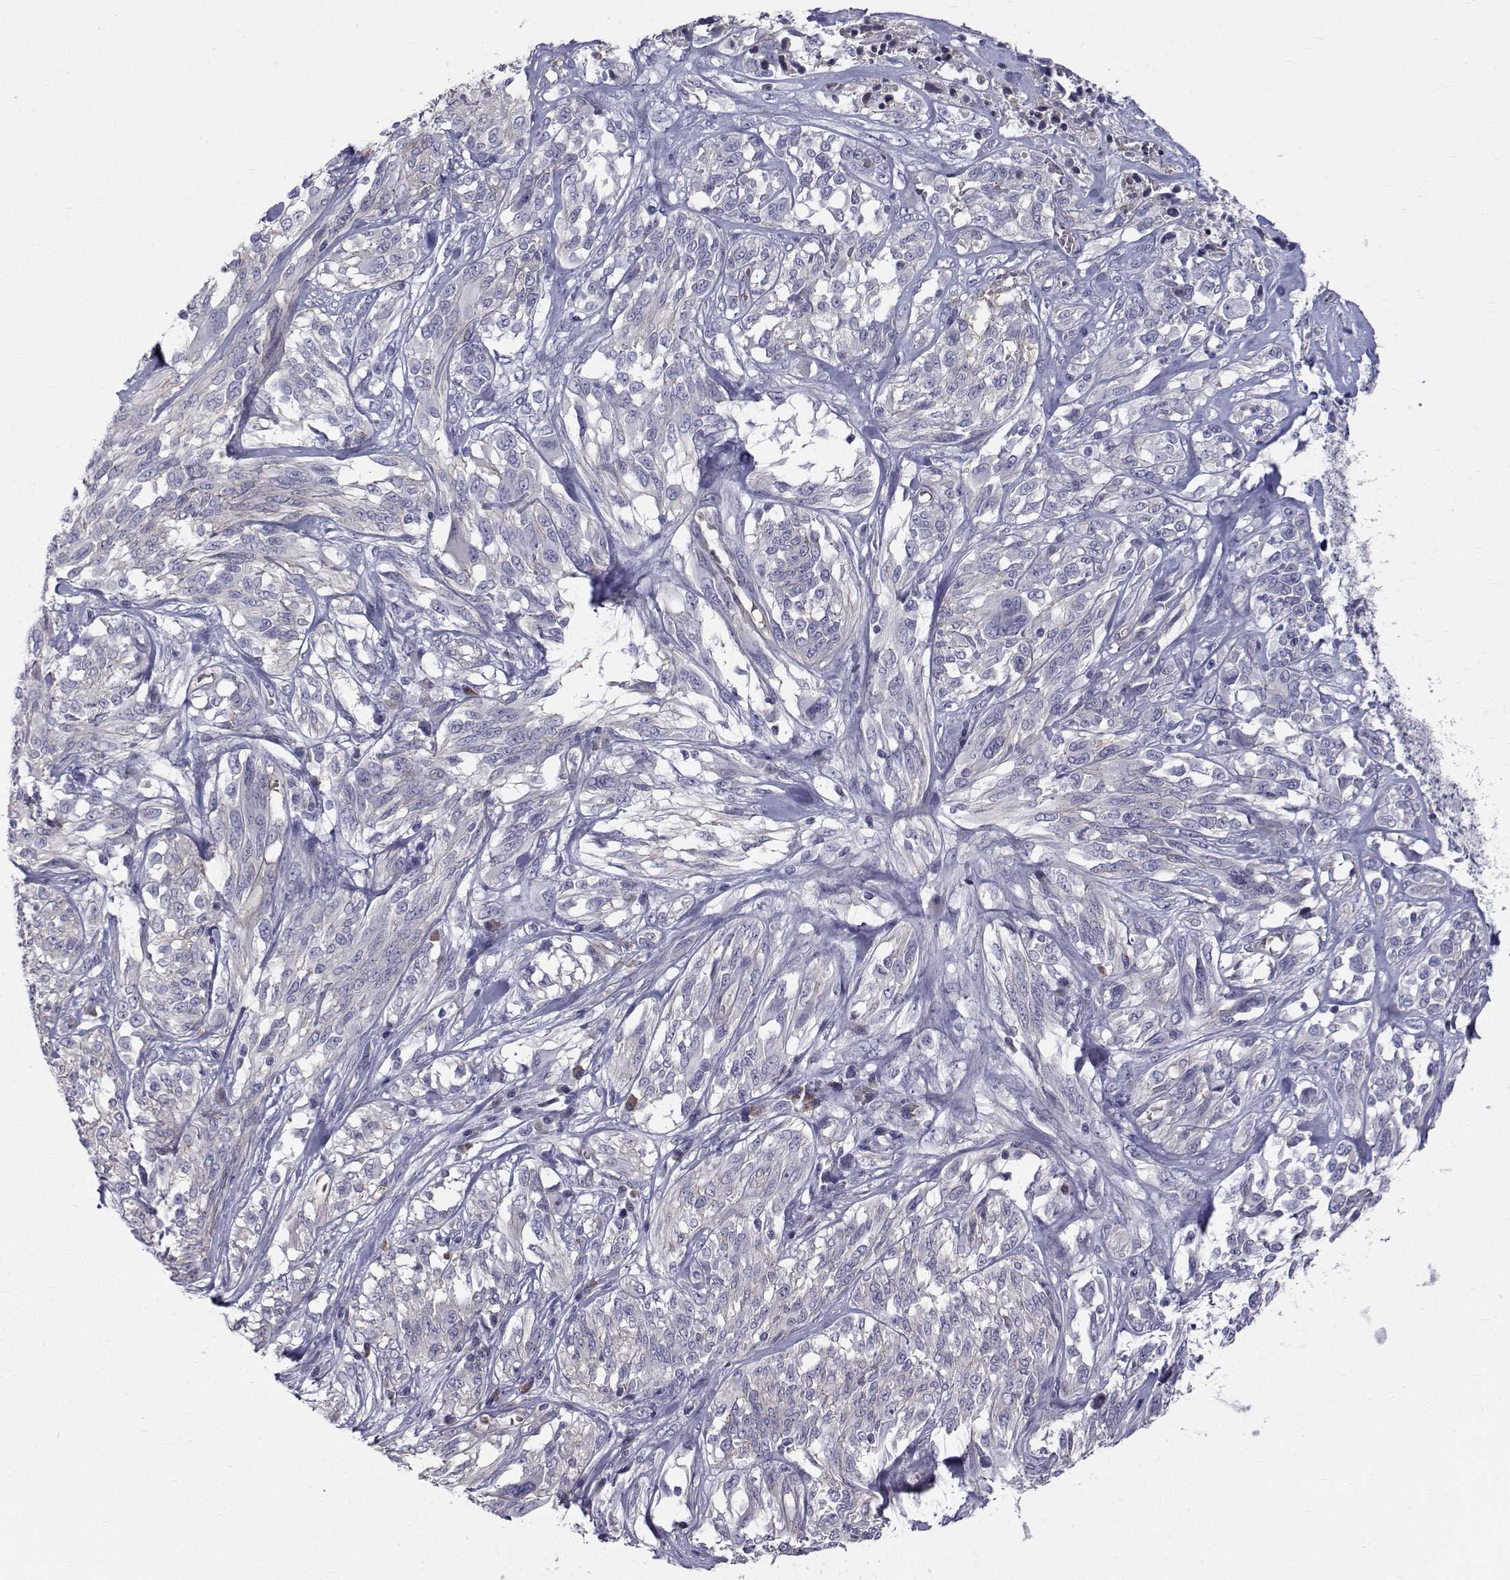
{"staining": {"intensity": "weak", "quantity": "25%-75%", "location": "cytoplasmic/membranous"}, "tissue": "melanoma", "cell_type": "Tumor cells", "image_type": "cancer", "snomed": [{"axis": "morphology", "description": "Malignant melanoma, NOS"}, {"axis": "topography", "description": "Skin"}], "caption": "Approximately 25%-75% of tumor cells in malignant melanoma exhibit weak cytoplasmic/membranous protein expression as visualized by brown immunohistochemical staining.", "gene": "QPCT", "patient": {"sex": "female", "age": 91}}